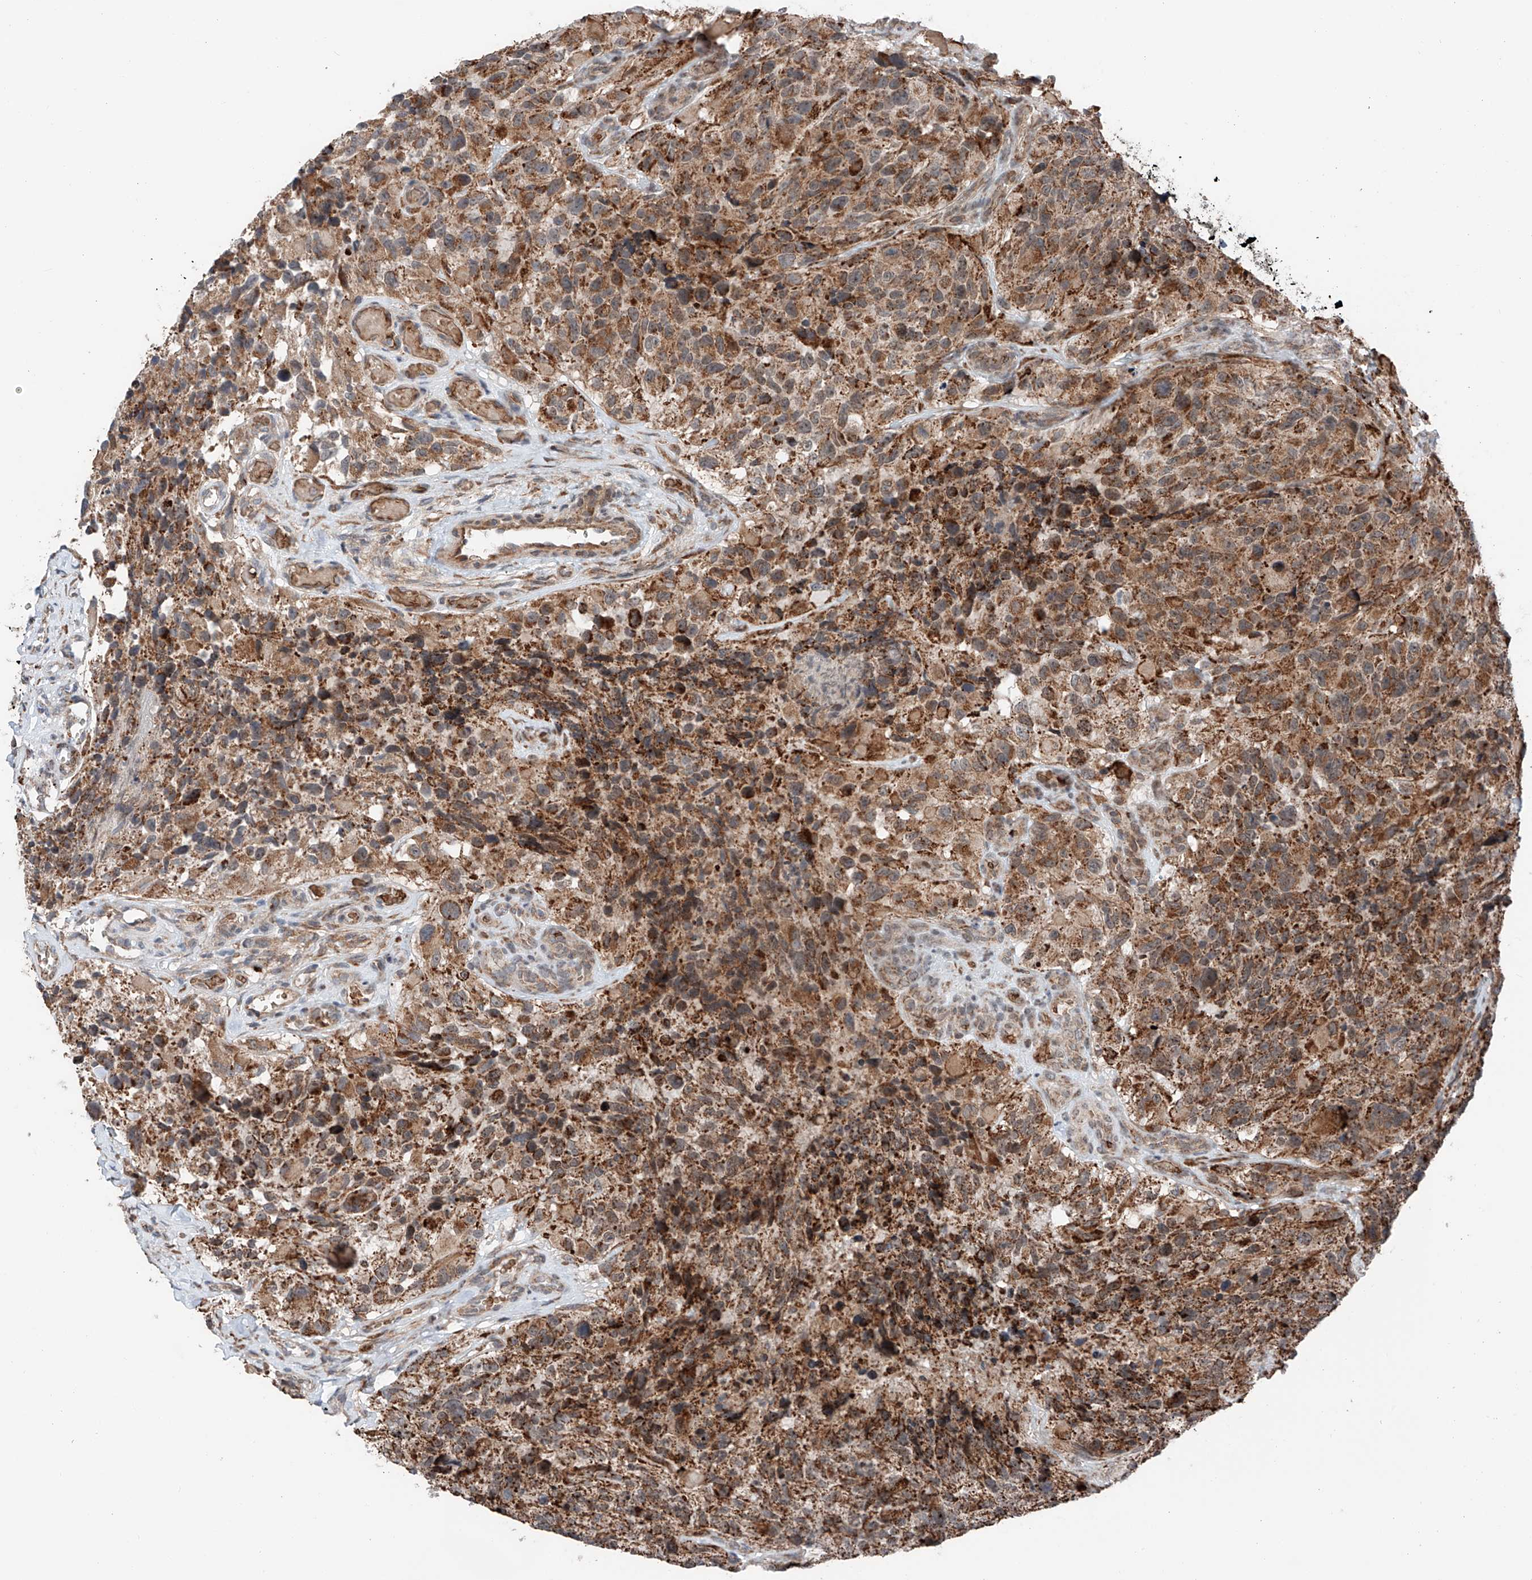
{"staining": {"intensity": "moderate", "quantity": ">75%", "location": "cytoplasmic/membranous"}, "tissue": "glioma", "cell_type": "Tumor cells", "image_type": "cancer", "snomed": [{"axis": "morphology", "description": "Glioma, malignant, High grade"}, {"axis": "topography", "description": "Brain"}], "caption": "Immunohistochemistry (IHC) image of human high-grade glioma (malignant) stained for a protein (brown), which shows medium levels of moderate cytoplasmic/membranous positivity in approximately >75% of tumor cells.", "gene": "ZSCAN29", "patient": {"sex": "male", "age": 69}}